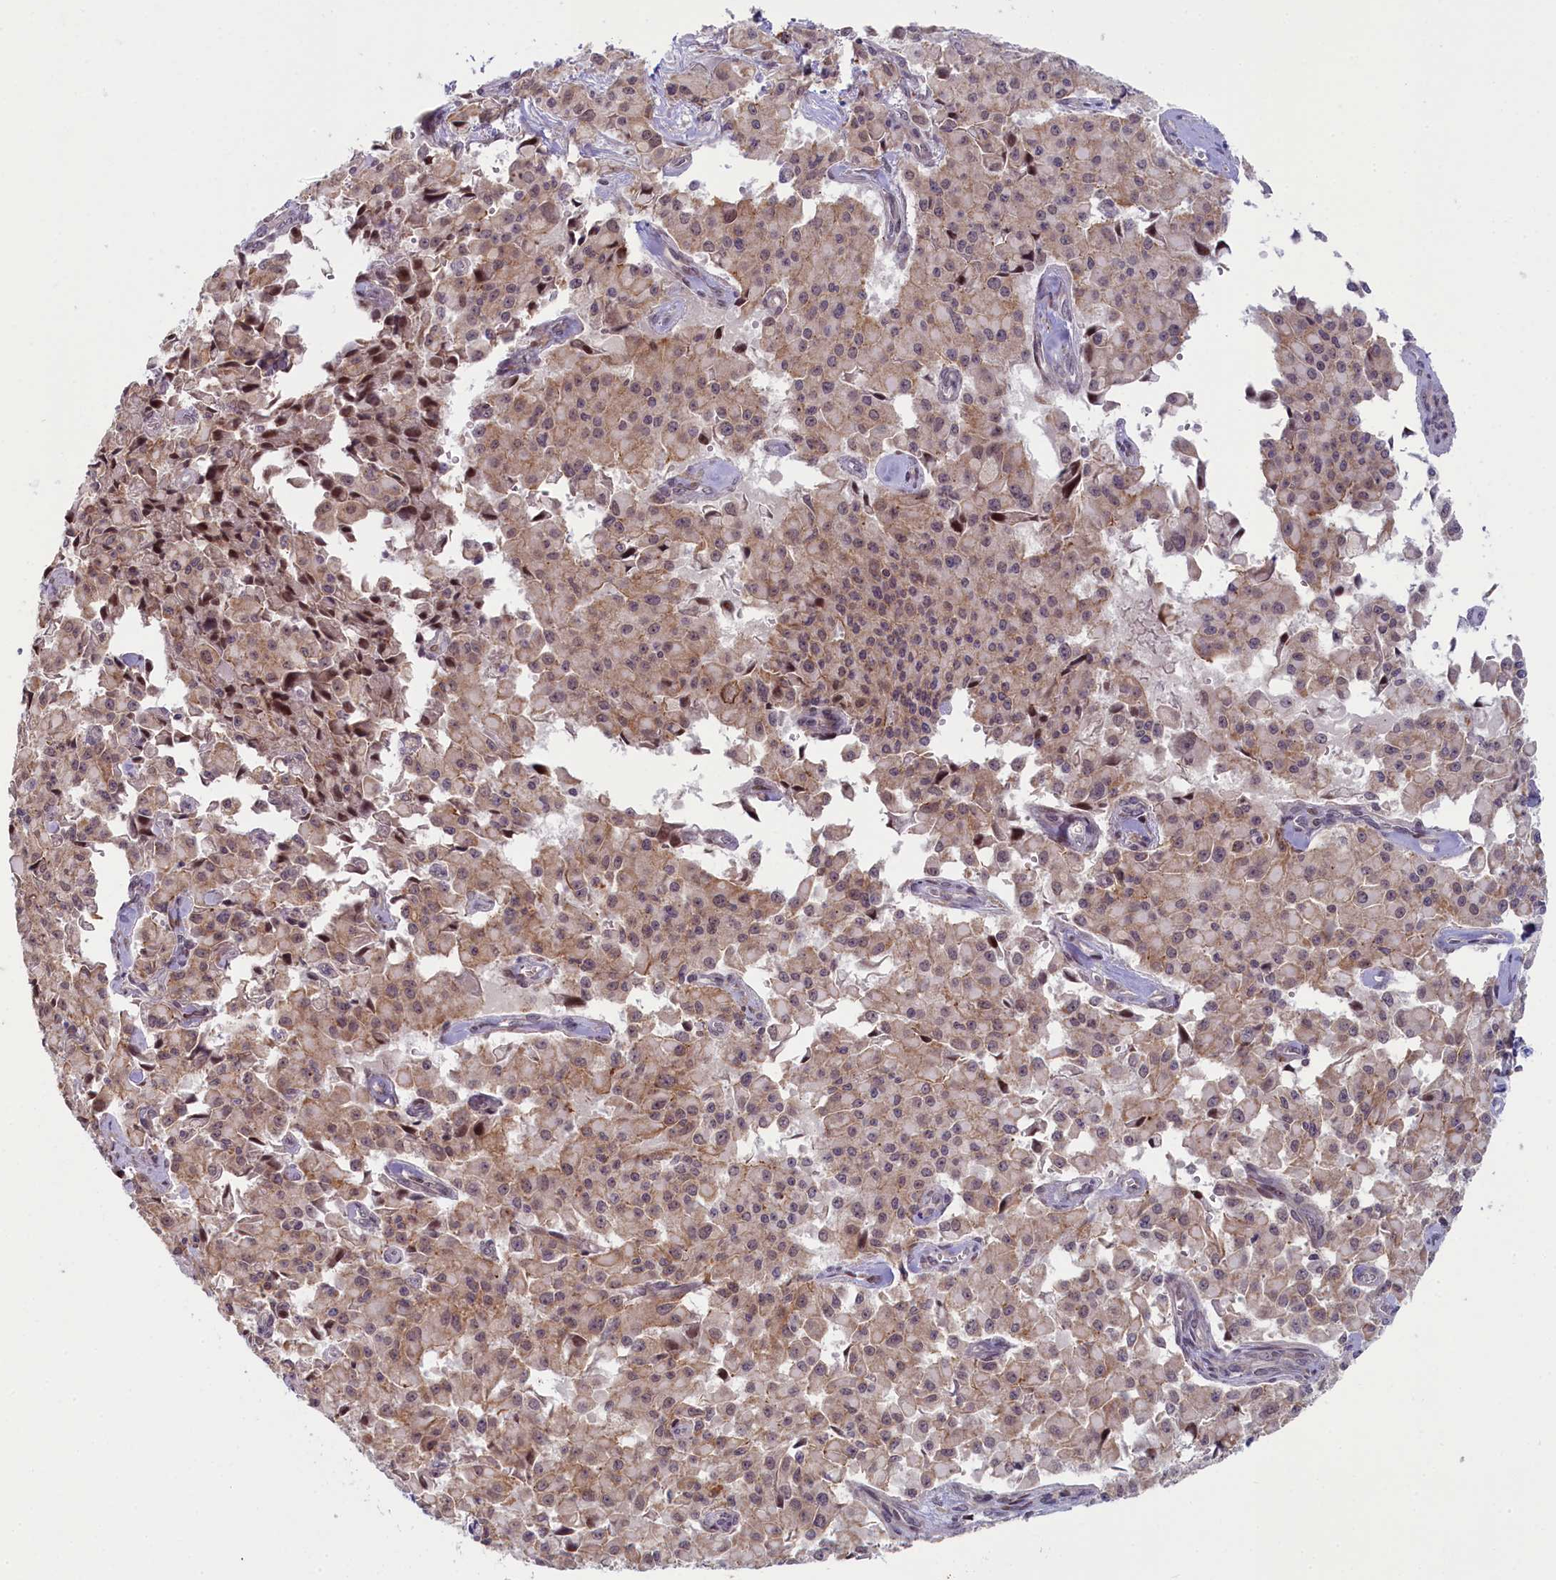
{"staining": {"intensity": "weak", "quantity": ">75%", "location": "cytoplasmic/membranous"}, "tissue": "pancreatic cancer", "cell_type": "Tumor cells", "image_type": "cancer", "snomed": [{"axis": "morphology", "description": "Adenocarcinoma, NOS"}, {"axis": "topography", "description": "Pancreas"}], "caption": "High-magnification brightfield microscopy of pancreatic cancer (adenocarcinoma) stained with DAB (3,3'-diaminobenzidine) (brown) and counterstained with hematoxylin (blue). tumor cells exhibit weak cytoplasmic/membranous expression is present in approximately>75% of cells. The protein is shown in brown color, while the nuclei are stained blue.", "gene": "CCL23", "patient": {"sex": "male", "age": 65}}